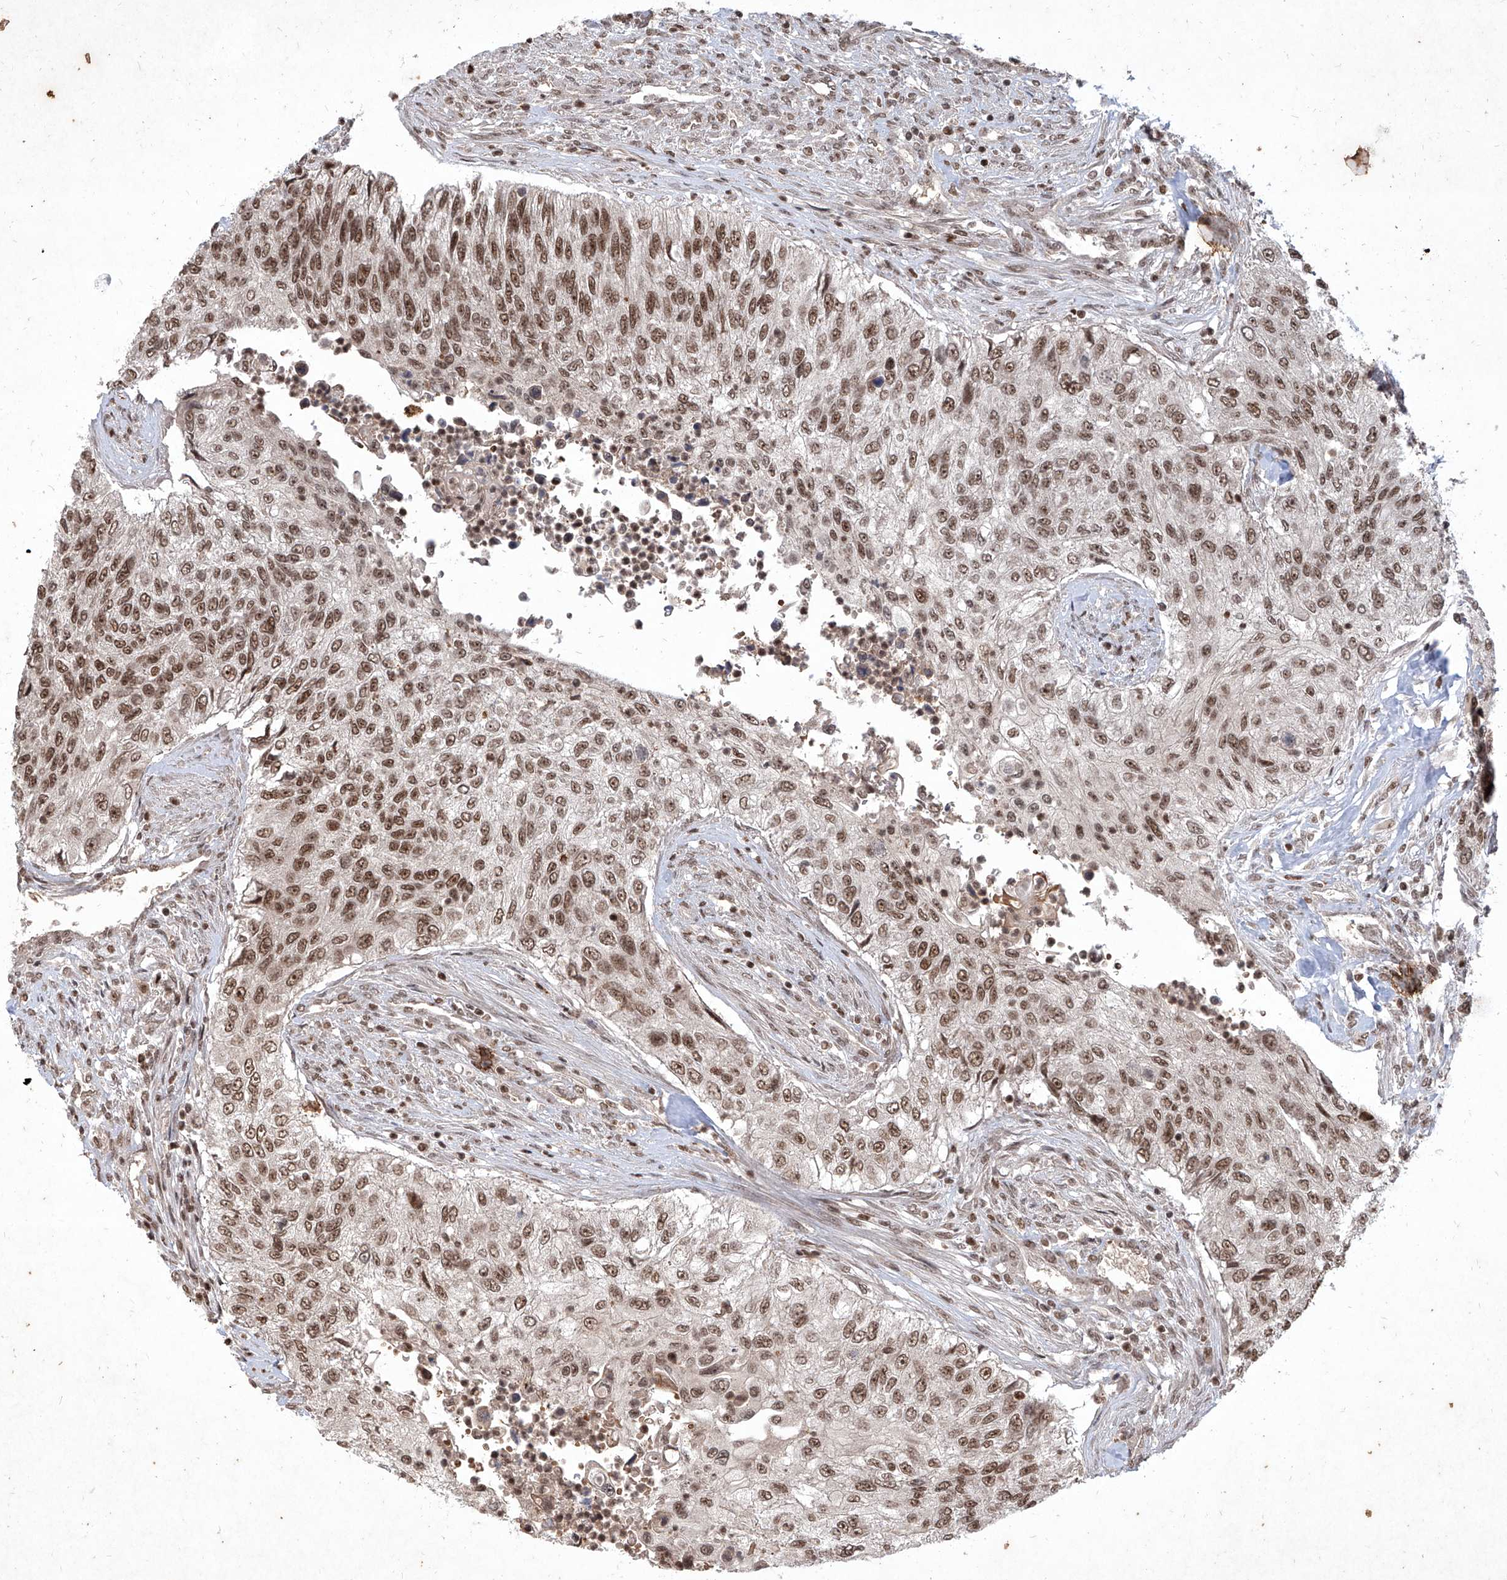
{"staining": {"intensity": "moderate", "quantity": ">75%", "location": "nuclear"}, "tissue": "urothelial cancer", "cell_type": "Tumor cells", "image_type": "cancer", "snomed": [{"axis": "morphology", "description": "Urothelial carcinoma, High grade"}, {"axis": "topography", "description": "Urinary bladder"}], "caption": "Moderate nuclear protein expression is appreciated in approximately >75% of tumor cells in urothelial cancer.", "gene": "IRF2", "patient": {"sex": "female", "age": 60}}